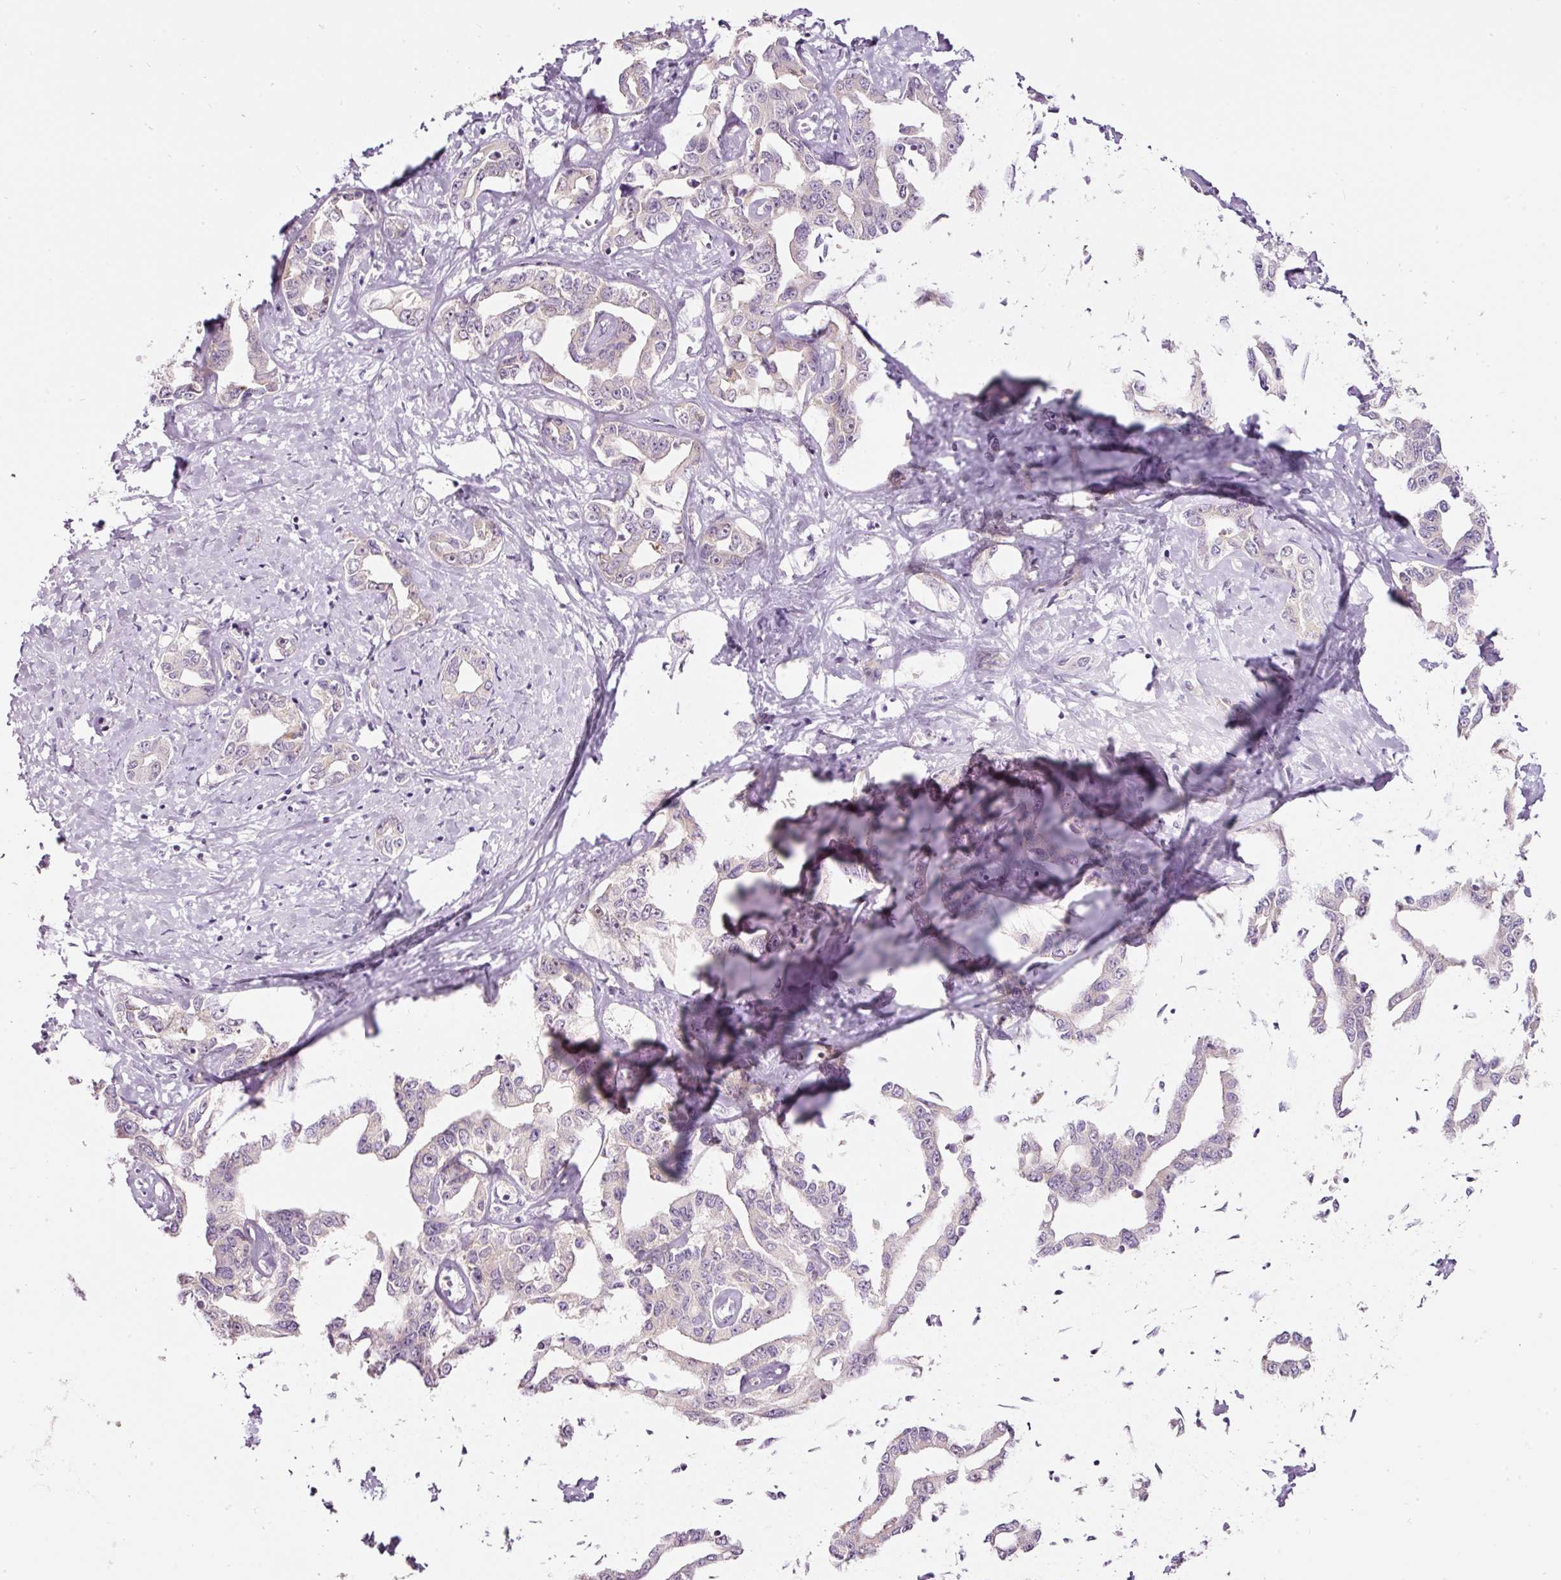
{"staining": {"intensity": "negative", "quantity": "none", "location": "none"}, "tissue": "liver cancer", "cell_type": "Tumor cells", "image_type": "cancer", "snomed": [{"axis": "morphology", "description": "Cholangiocarcinoma"}, {"axis": "topography", "description": "Liver"}], "caption": "Cholangiocarcinoma (liver) was stained to show a protein in brown. There is no significant positivity in tumor cells. Nuclei are stained in blue.", "gene": "RSPO2", "patient": {"sex": "male", "age": 59}}